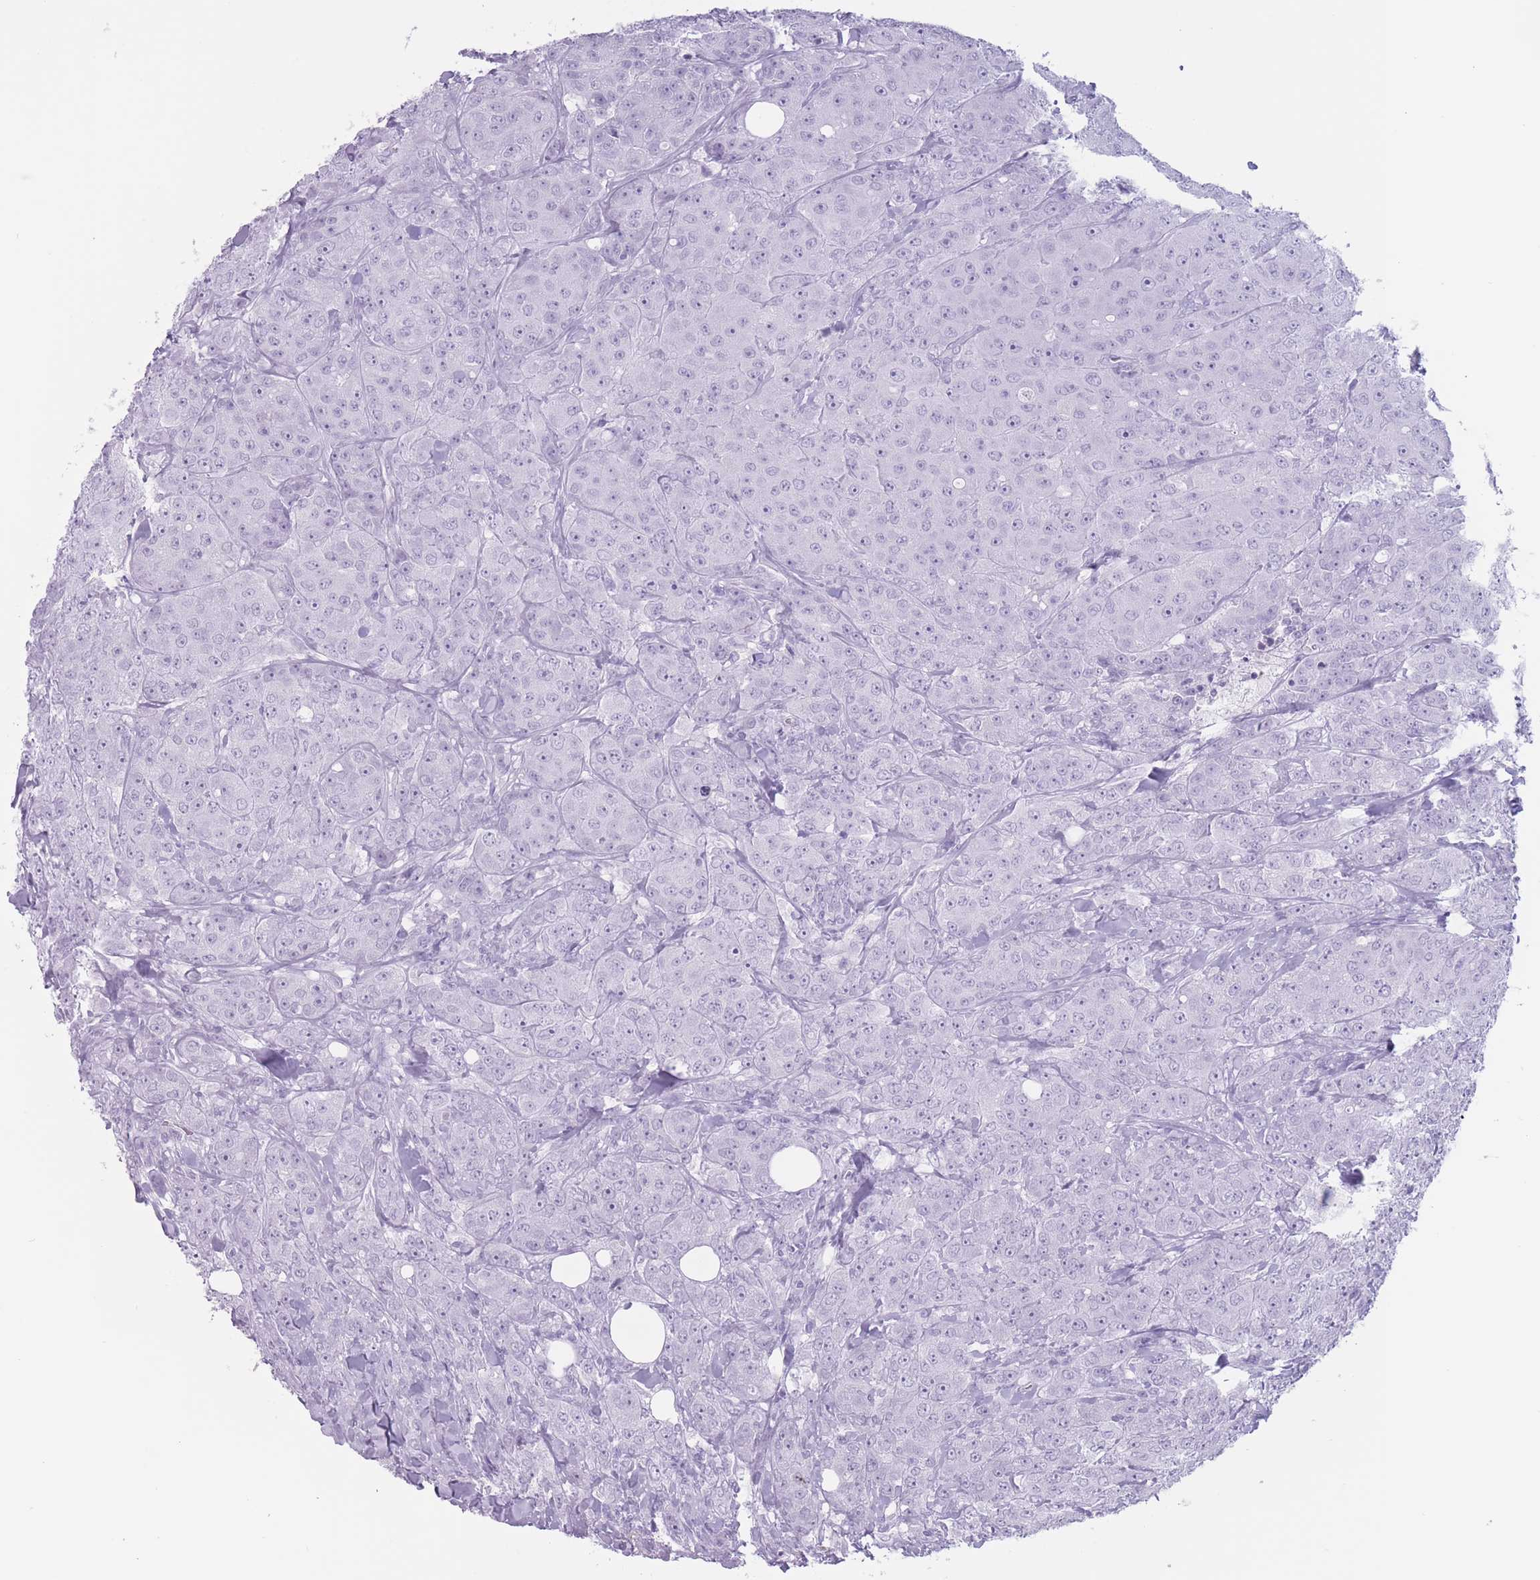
{"staining": {"intensity": "negative", "quantity": "none", "location": "none"}, "tissue": "breast cancer", "cell_type": "Tumor cells", "image_type": "cancer", "snomed": [{"axis": "morphology", "description": "Duct carcinoma"}, {"axis": "topography", "description": "Breast"}], "caption": "Breast invasive ductal carcinoma was stained to show a protein in brown. There is no significant expression in tumor cells. (DAB immunohistochemistry, high magnification).", "gene": "PNMA3", "patient": {"sex": "female", "age": 43}}